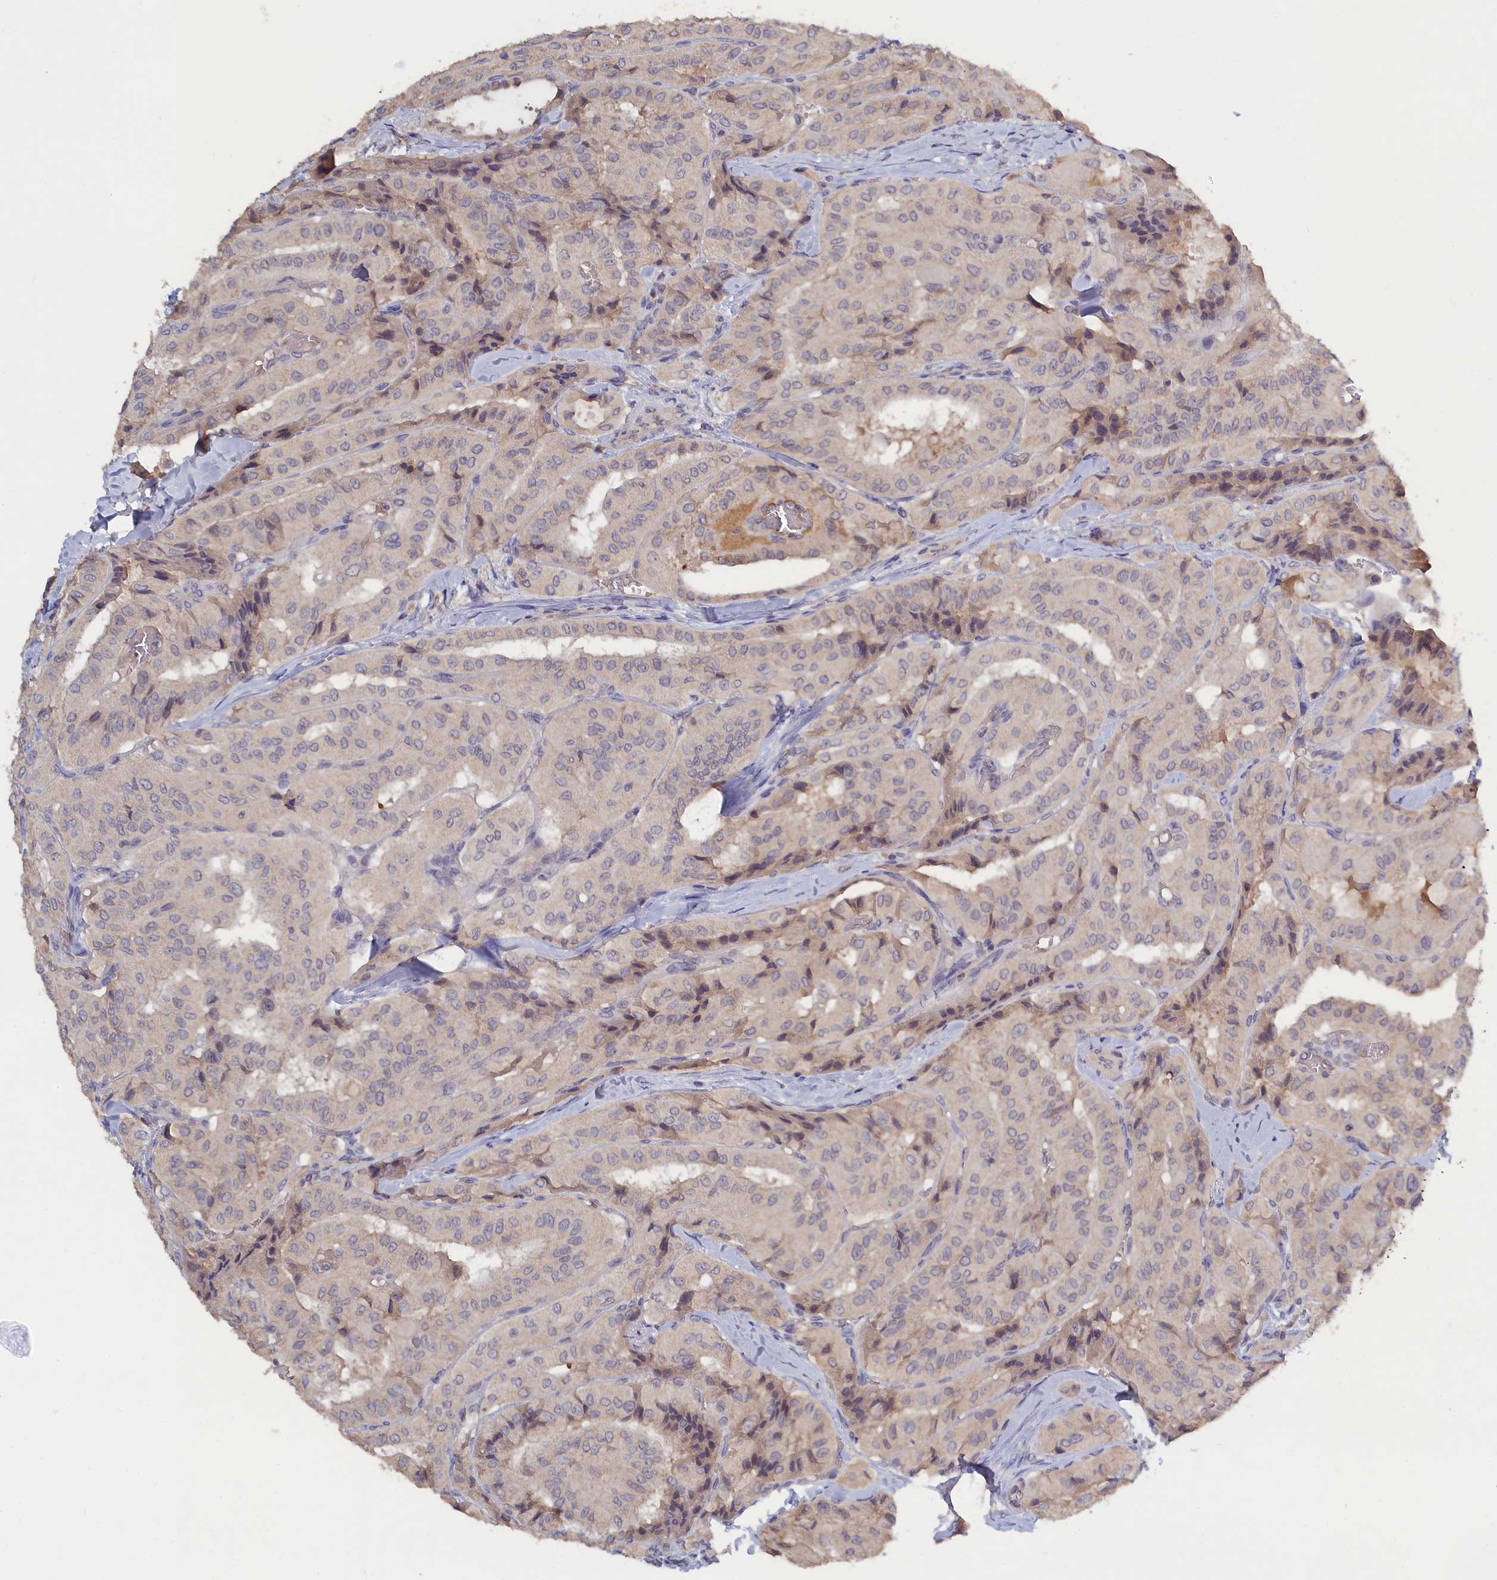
{"staining": {"intensity": "negative", "quantity": "none", "location": "none"}, "tissue": "thyroid cancer", "cell_type": "Tumor cells", "image_type": "cancer", "snomed": [{"axis": "morphology", "description": "Normal tissue, NOS"}, {"axis": "morphology", "description": "Papillary adenocarcinoma, NOS"}, {"axis": "topography", "description": "Thyroid gland"}], "caption": "Image shows no protein expression in tumor cells of thyroid papillary adenocarcinoma tissue.", "gene": "CELF5", "patient": {"sex": "female", "age": 59}}